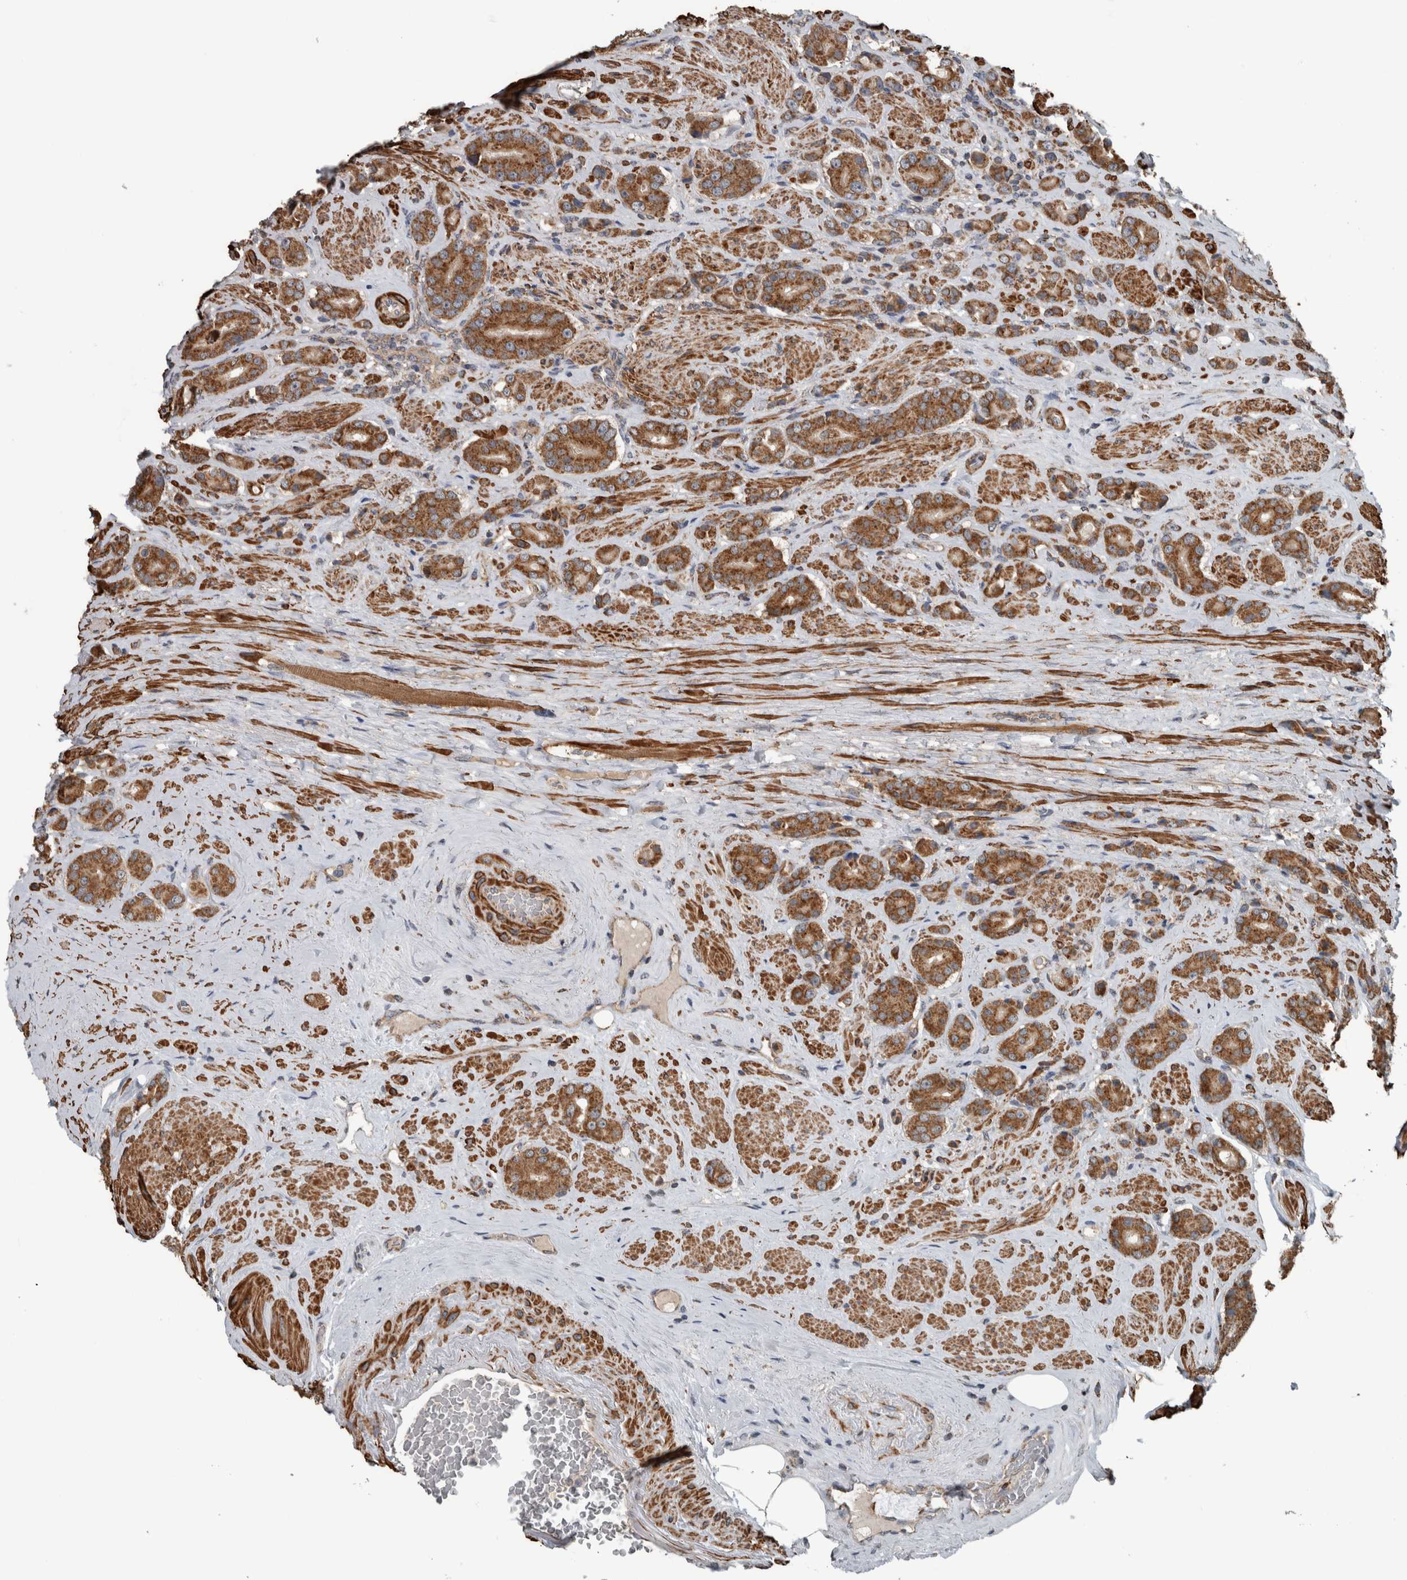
{"staining": {"intensity": "strong", "quantity": ">75%", "location": "cytoplasmic/membranous"}, "tissue": "prostate cancer", "cell_type": "Tumor cells", "image_type": "cancer", "snomed": [{"axis": "morphology", "description": "Adenocarcinoma, High grade"}, {"axis": "topography", "description": "Prostate"}], "caption": "Immunohistochemistry (IHC) histopathology image of human prostate cancer stained for a protein (brown), which exhibits high levels of strong cytoplasmic/membranous expression in about >75% of tumor cells.", "gene": "ARMC1", "patient": {"sex": "male", "age": 71}}